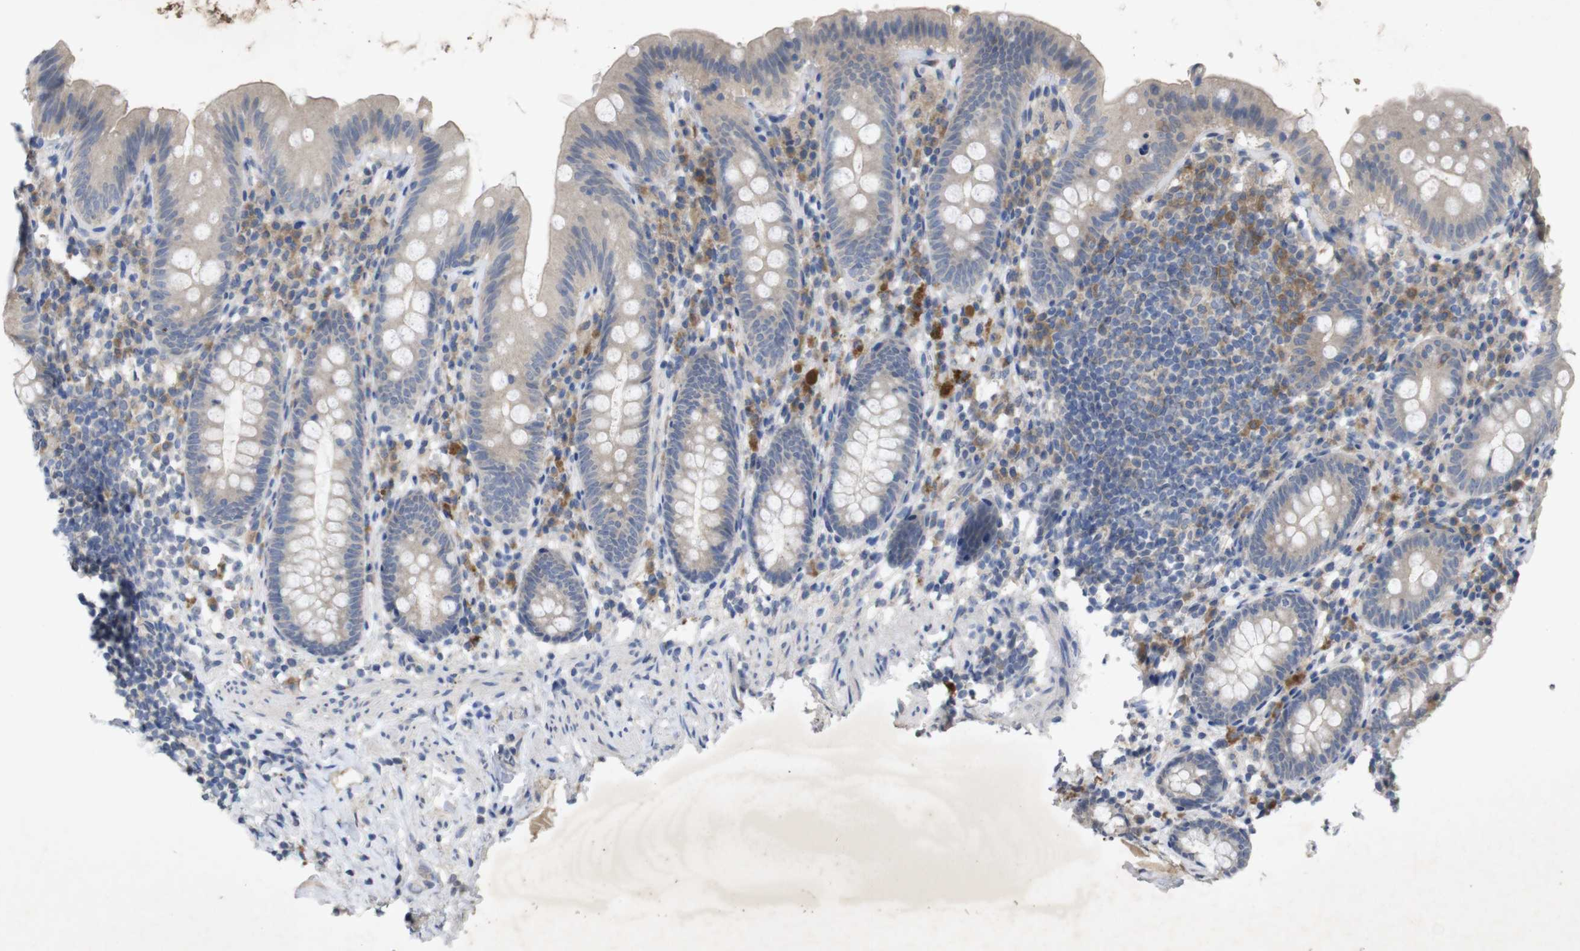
{"staining": {"intensity": "weak", "quantity": "25%-75%", "location": "cytoplasmic/membranous"}, "tissue": "appendix", "cell_type": "Glandular cells", "image_type": "normal", "snomed": [{"axis": "morphology", "description": "Normal tissue, NOS"}, {"axis": "topography", "description": "Appendix"}], "caption": "The immunohistochemical stain labels weak cytoplasmic/membranous staining in glandular cells of normal appendix. (Brightfield microscopy of DAB IHC at high magnification).", "gene": "BCAR3", "patient": {"sex": "male", "age": 52}}